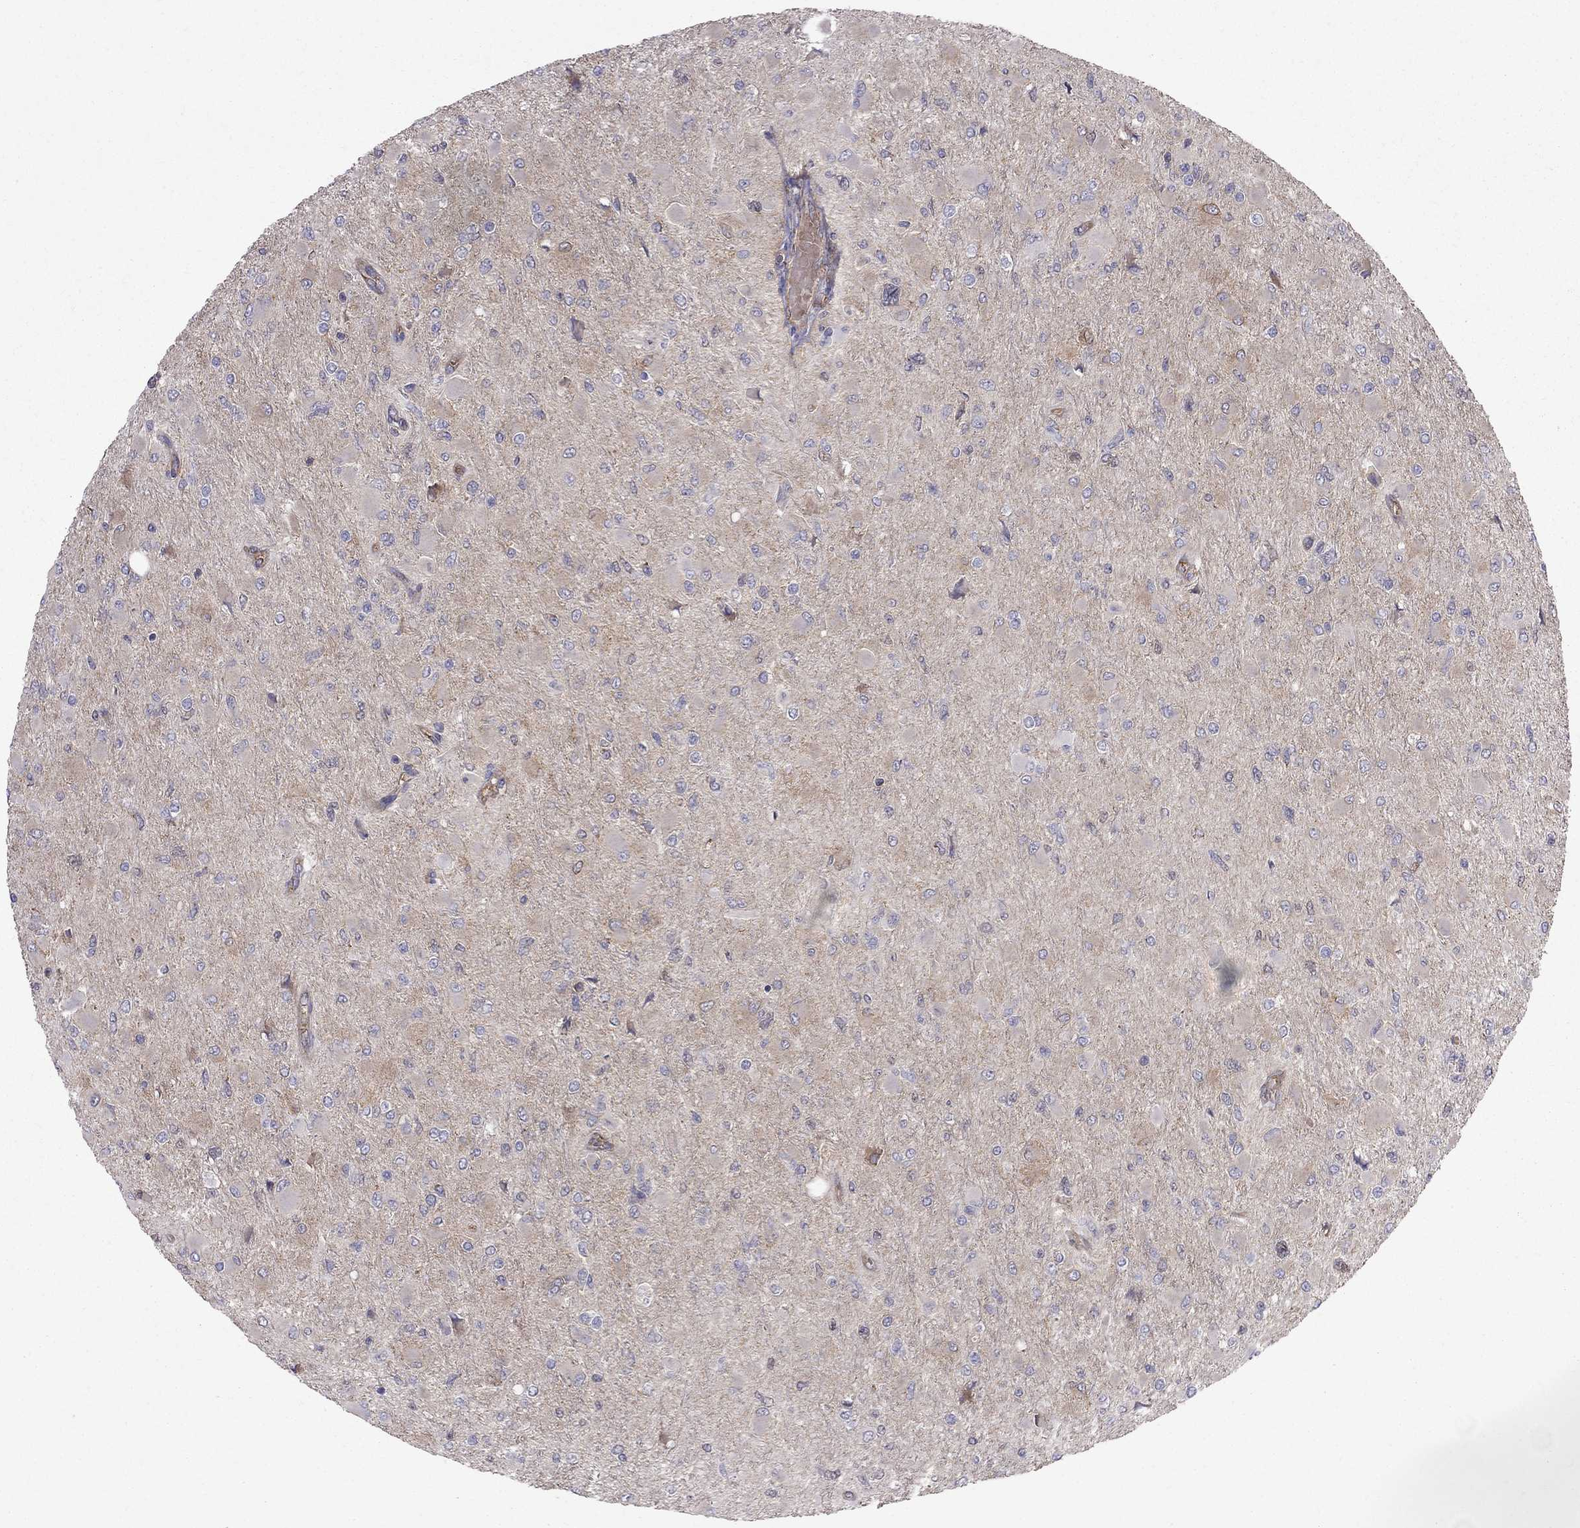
{"staining": {"intensity": "negative", "quantity": "none", "location": "none"}, "tissue": "glioma", "cell_type": "Tumor cells", "image_type": "cancer", "snomed": [{"axis": "morphology", "description": "Glioma, malignant, High grade"}, {"axis": "topography", "description": "Cerebral cortex"}], "caption": "Immunohistochemistry photomicrograph of glioma stained for a protein (brown), which demonstrates no expression in tumor cells.", "gene": "EIF4E3", "patient": {"sex": "female", "age": 36}}